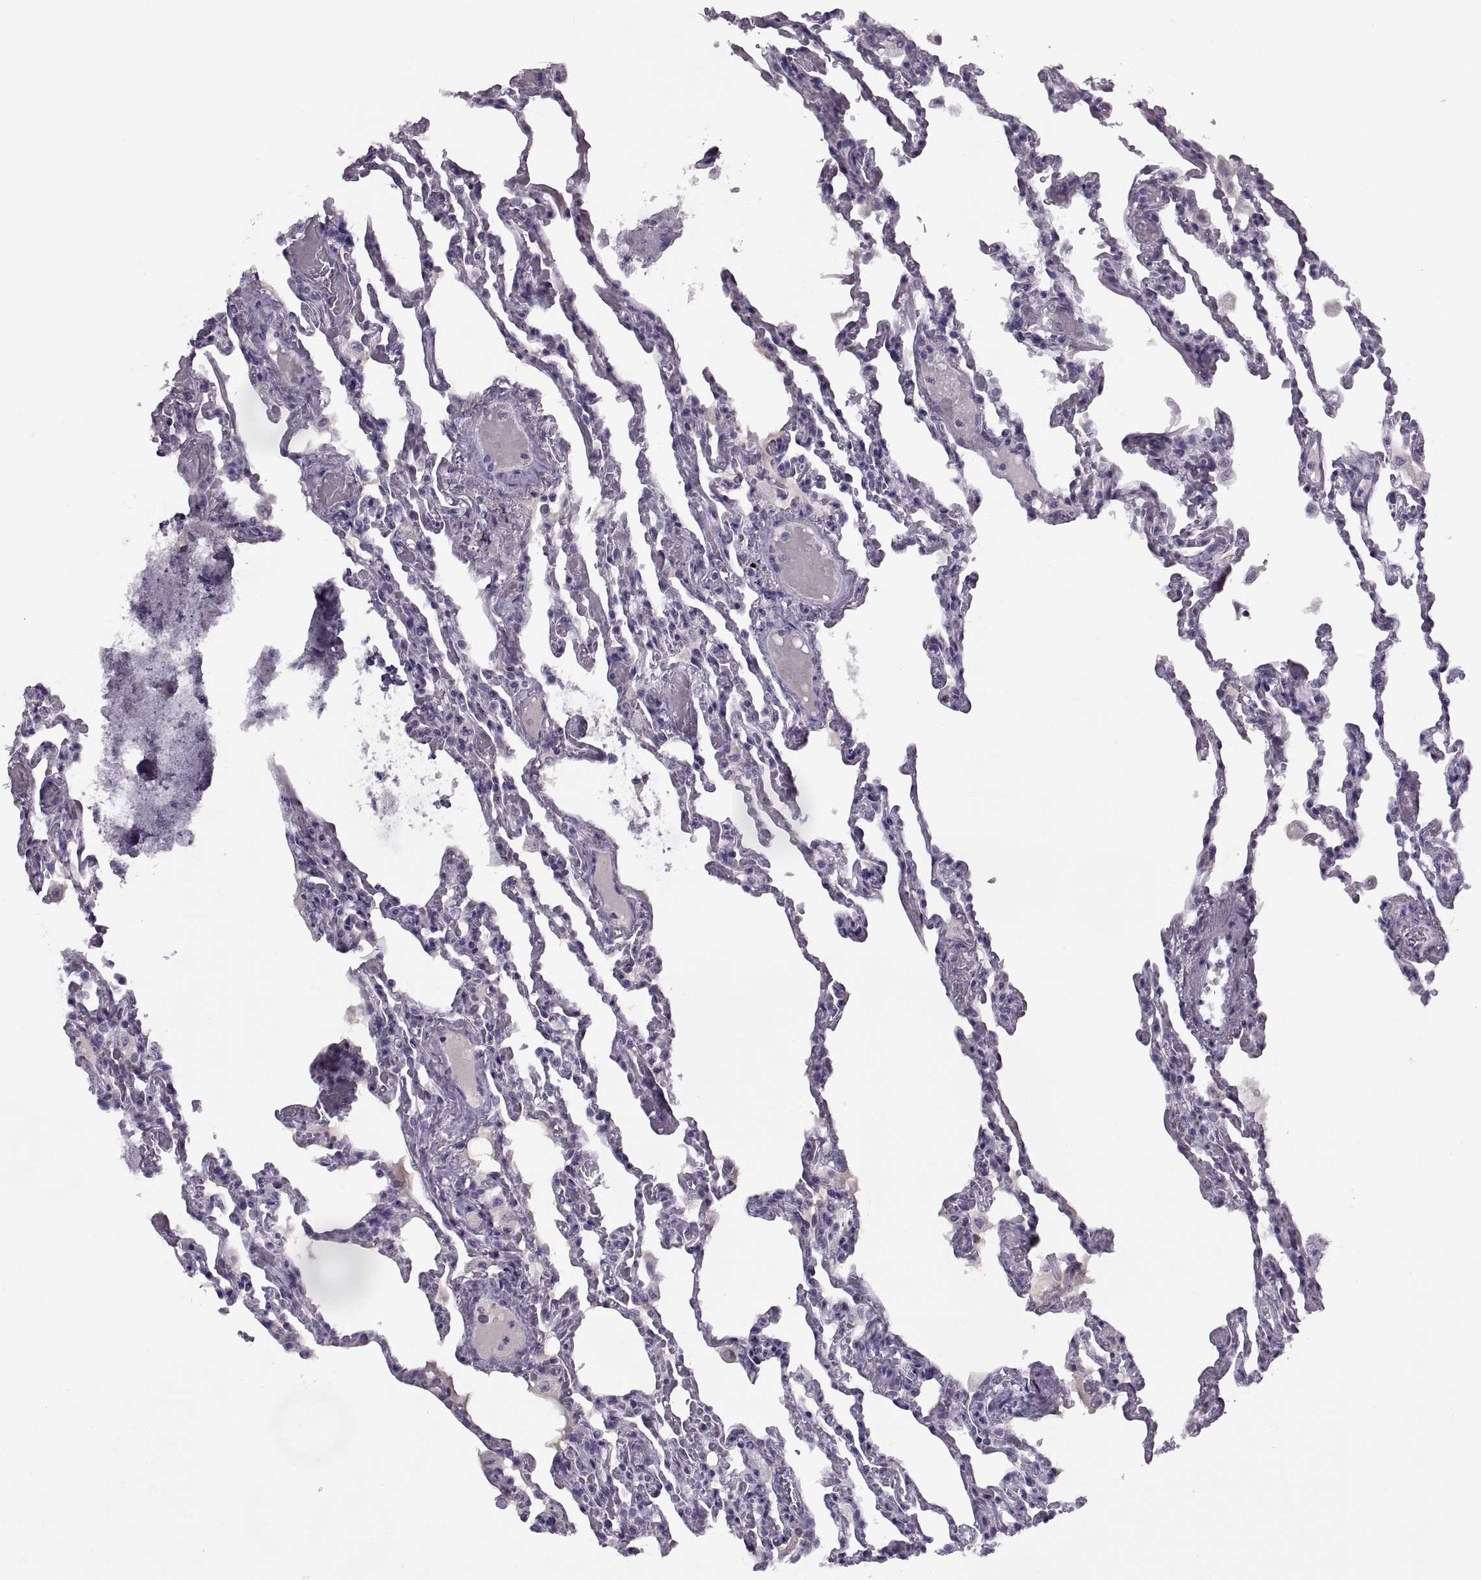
{"staining": {"intensity": "negative", "quantity": "none", "location": "none"}, "tissue": "lung", "cell_type": "Alveolar cells", "image_type": "normal", "snomed": [{"axis": "morphology", "description": "Normal tissue, NOS"}, {"axis": "topography", "description": "Lung"}], "caption": "DAB immunohistochemical staining of normal human lung displays no significant staining in alveolar cells. (Stains: DAB (3,3'-diaminobenzidine) immunohistochemistry with hematoxylin counter stain, Microscopy: brightfield microscopy at high magnification).", "gene": "RSPH6A", "patient": {"sex": "female", "age": 43}}